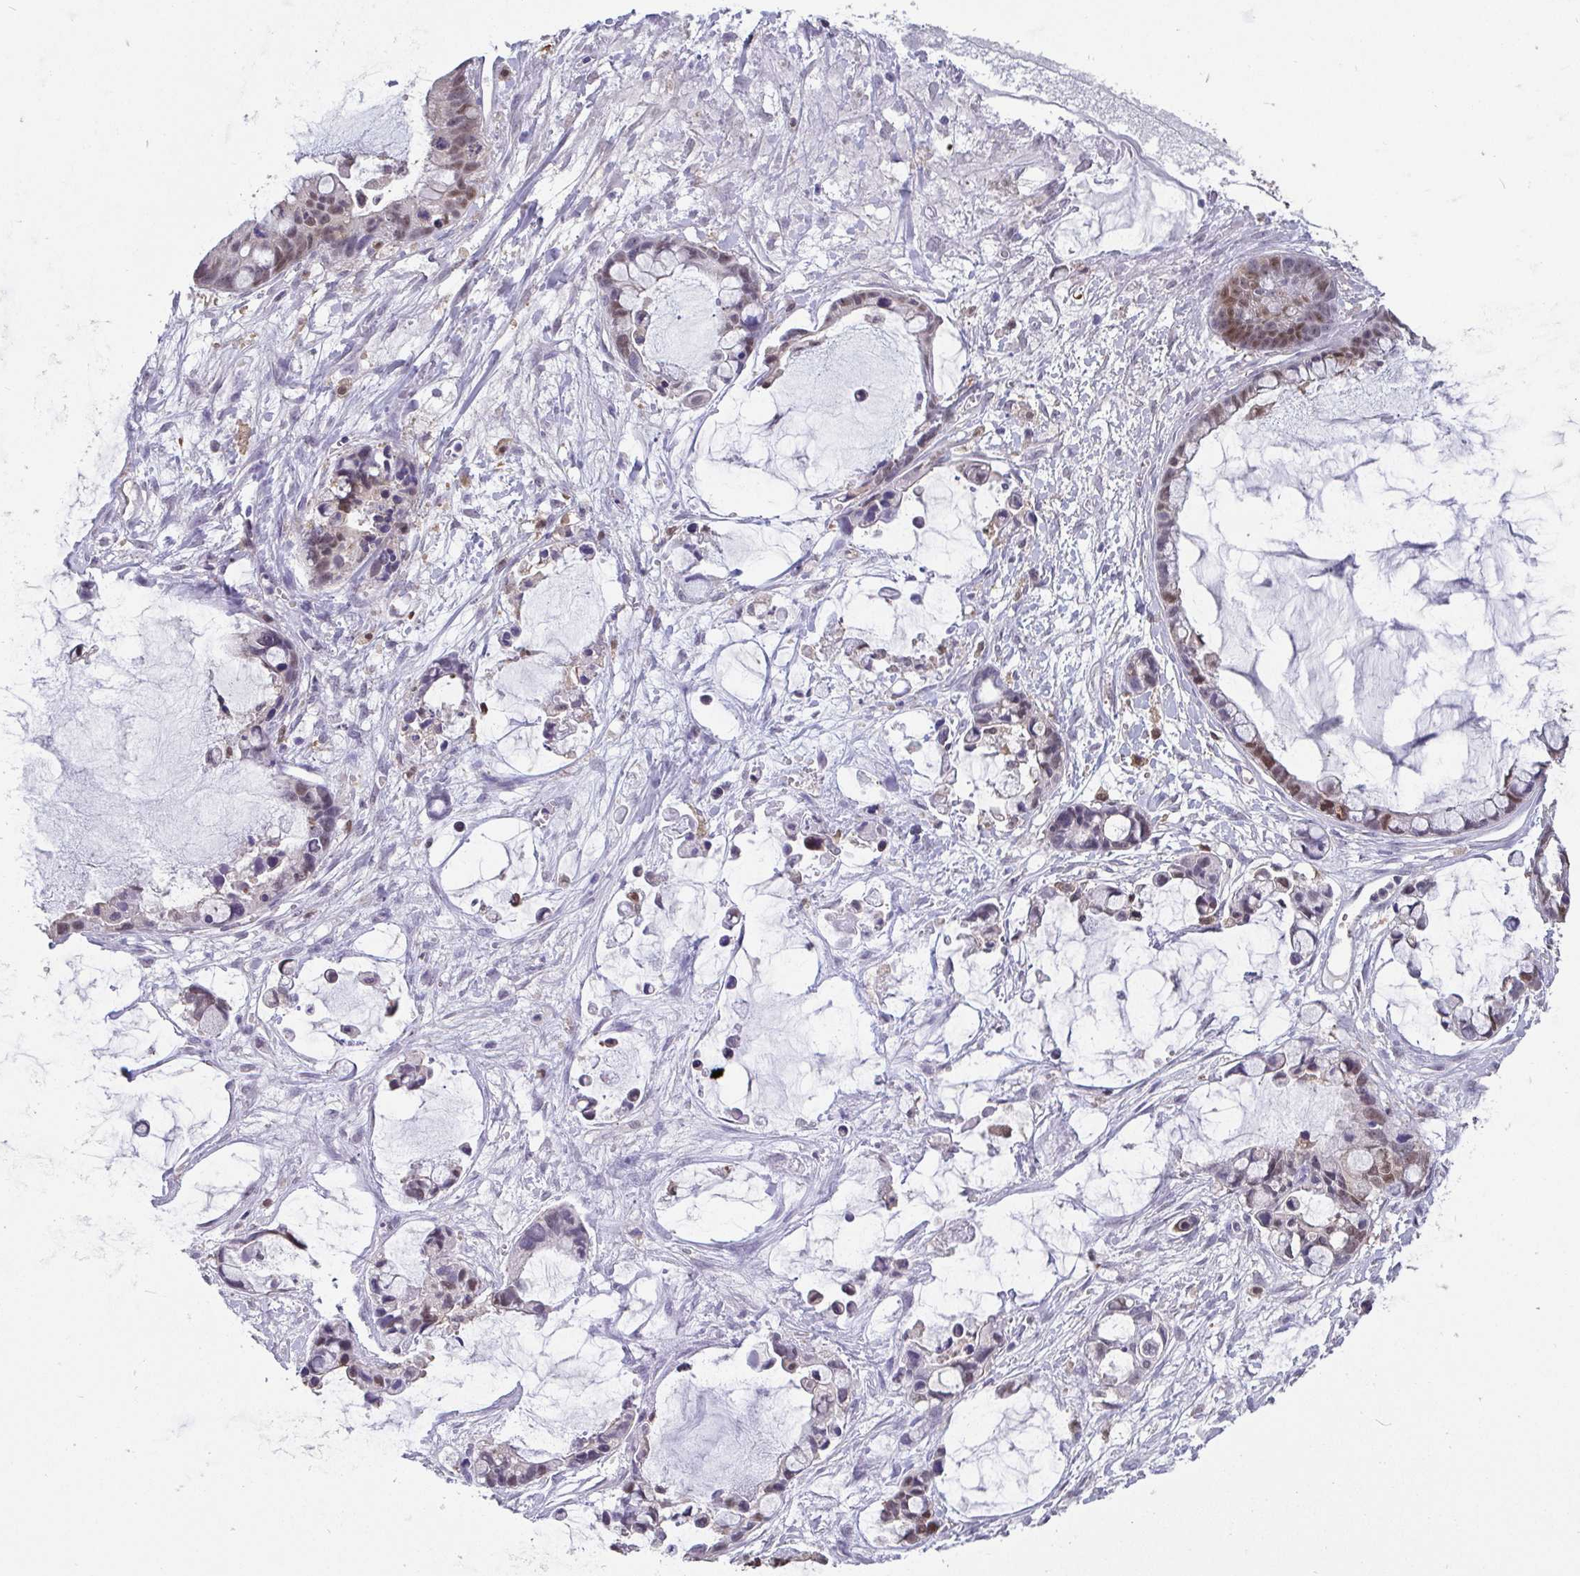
{"staining": {"intensity": "weak", "quantity": "25%-75%", "location": "nuclear"}, "tissue": "ovarian cancer", "cell_type": "Tumor cells", "image_type": "cancer", "snomed": [{"axis": "morphology", "description": "Cystadenocarcinoma, mucinous, NOS"}, {"axis": "topography", "description": "Ovary"}], "caption": "DAB immunohistochemical staining of human ovarian mucinous cystadenocarcinoma exhibits weak nuclear protein positivity in about 25%-75% of tumor cells.", "gene": "IDH1", "patient": {"sex": "female", "age": 63}}